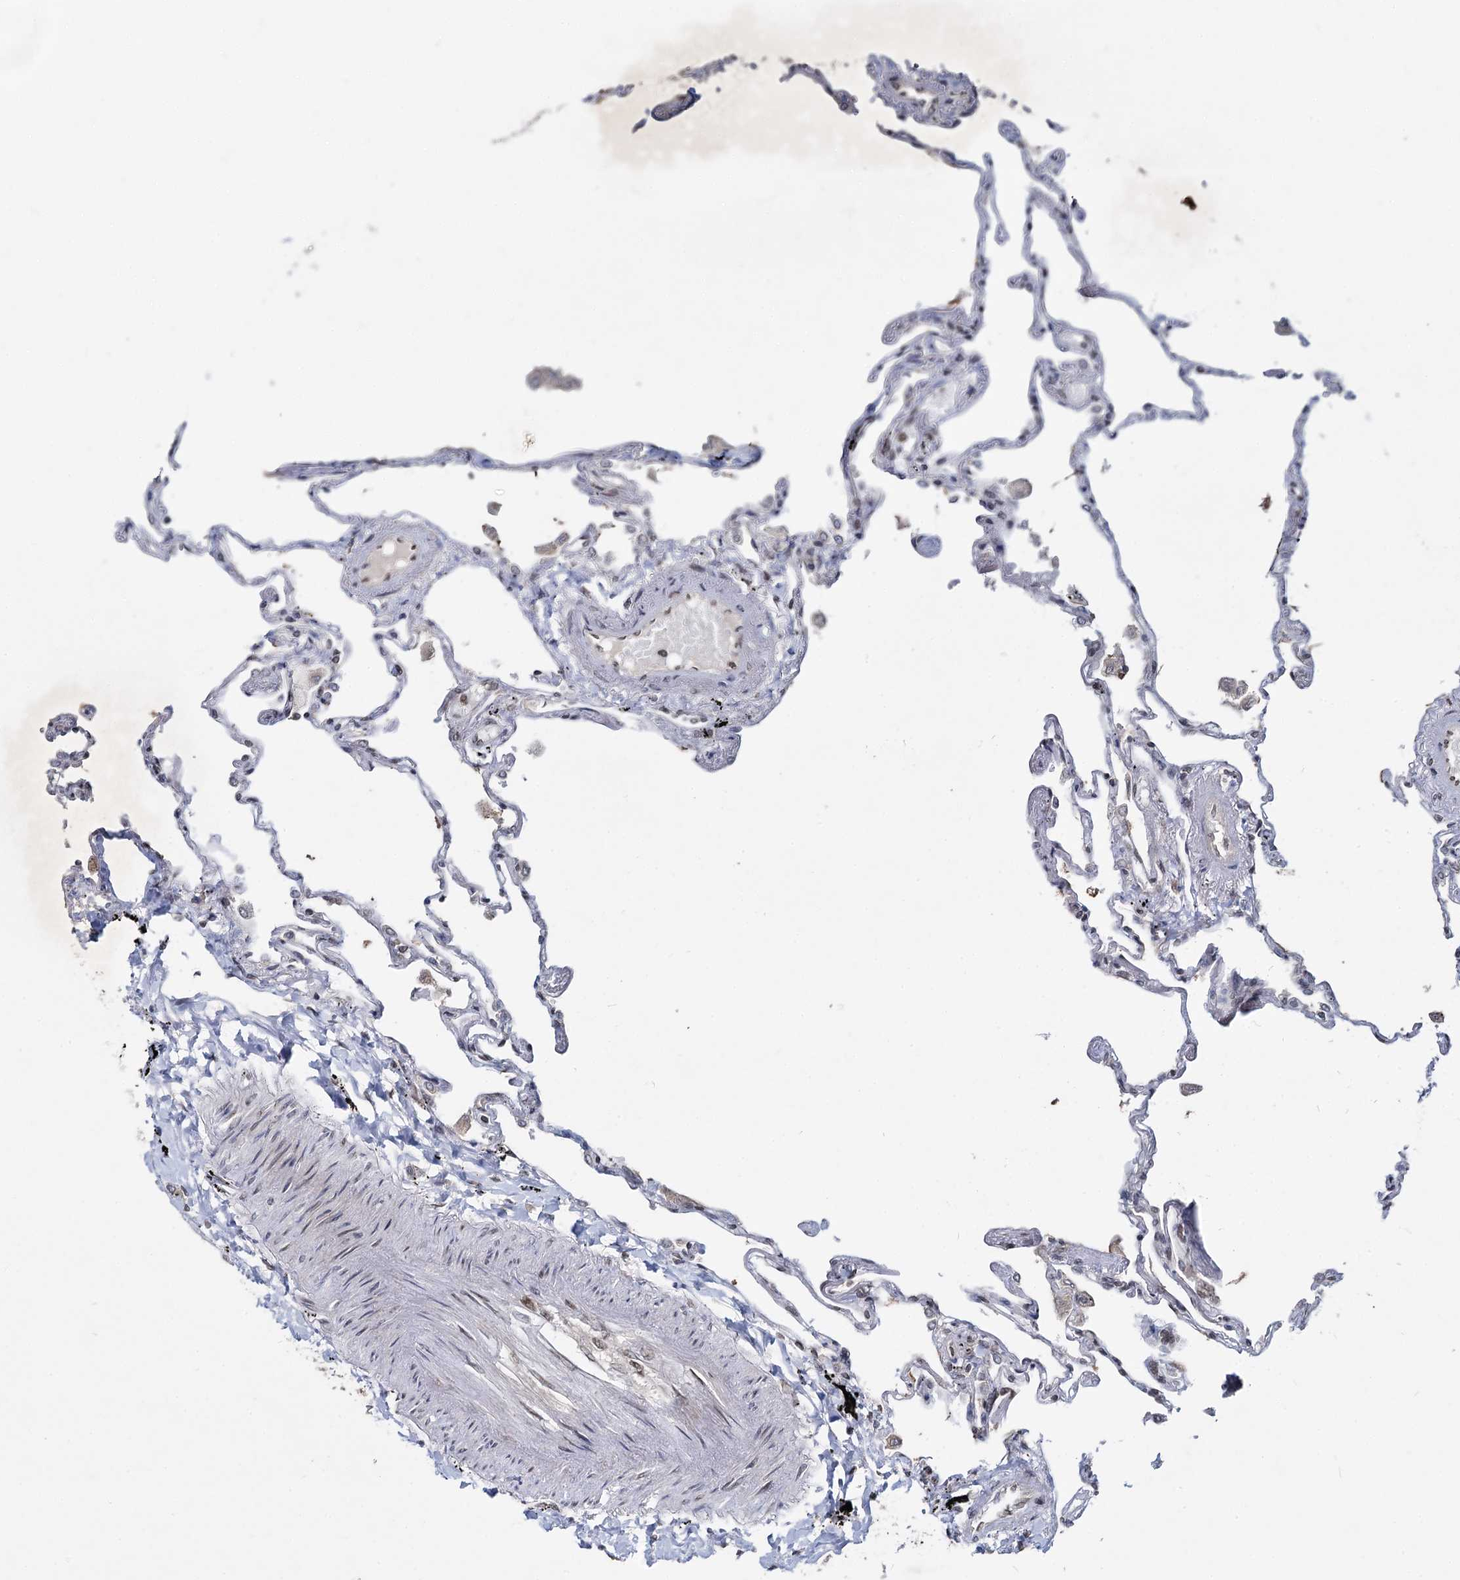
{"staining": {"intensity": "moderate", "quantity": "<25%", "location": "nuclear"}, "tissue": "lung", "cell_type": "Alveolar cells", "image_type": "normal", "snomed": [{"axis": "morphology", "description": "Normal tissue, NOS"}, {"axis": "topography", "description": "Lung"}], "caption": "Lung stained with DAB (3,3'-diaminobenzidine) immunohistochemistry (IHC) shows low levels of moderate nuclear positivity in approximately <25% of alveolar cells. The protein is shown in brown color, while the nuclei are stained blue.", "gene": "RNF6", "patient": {"sex": "female", "age": 67}}